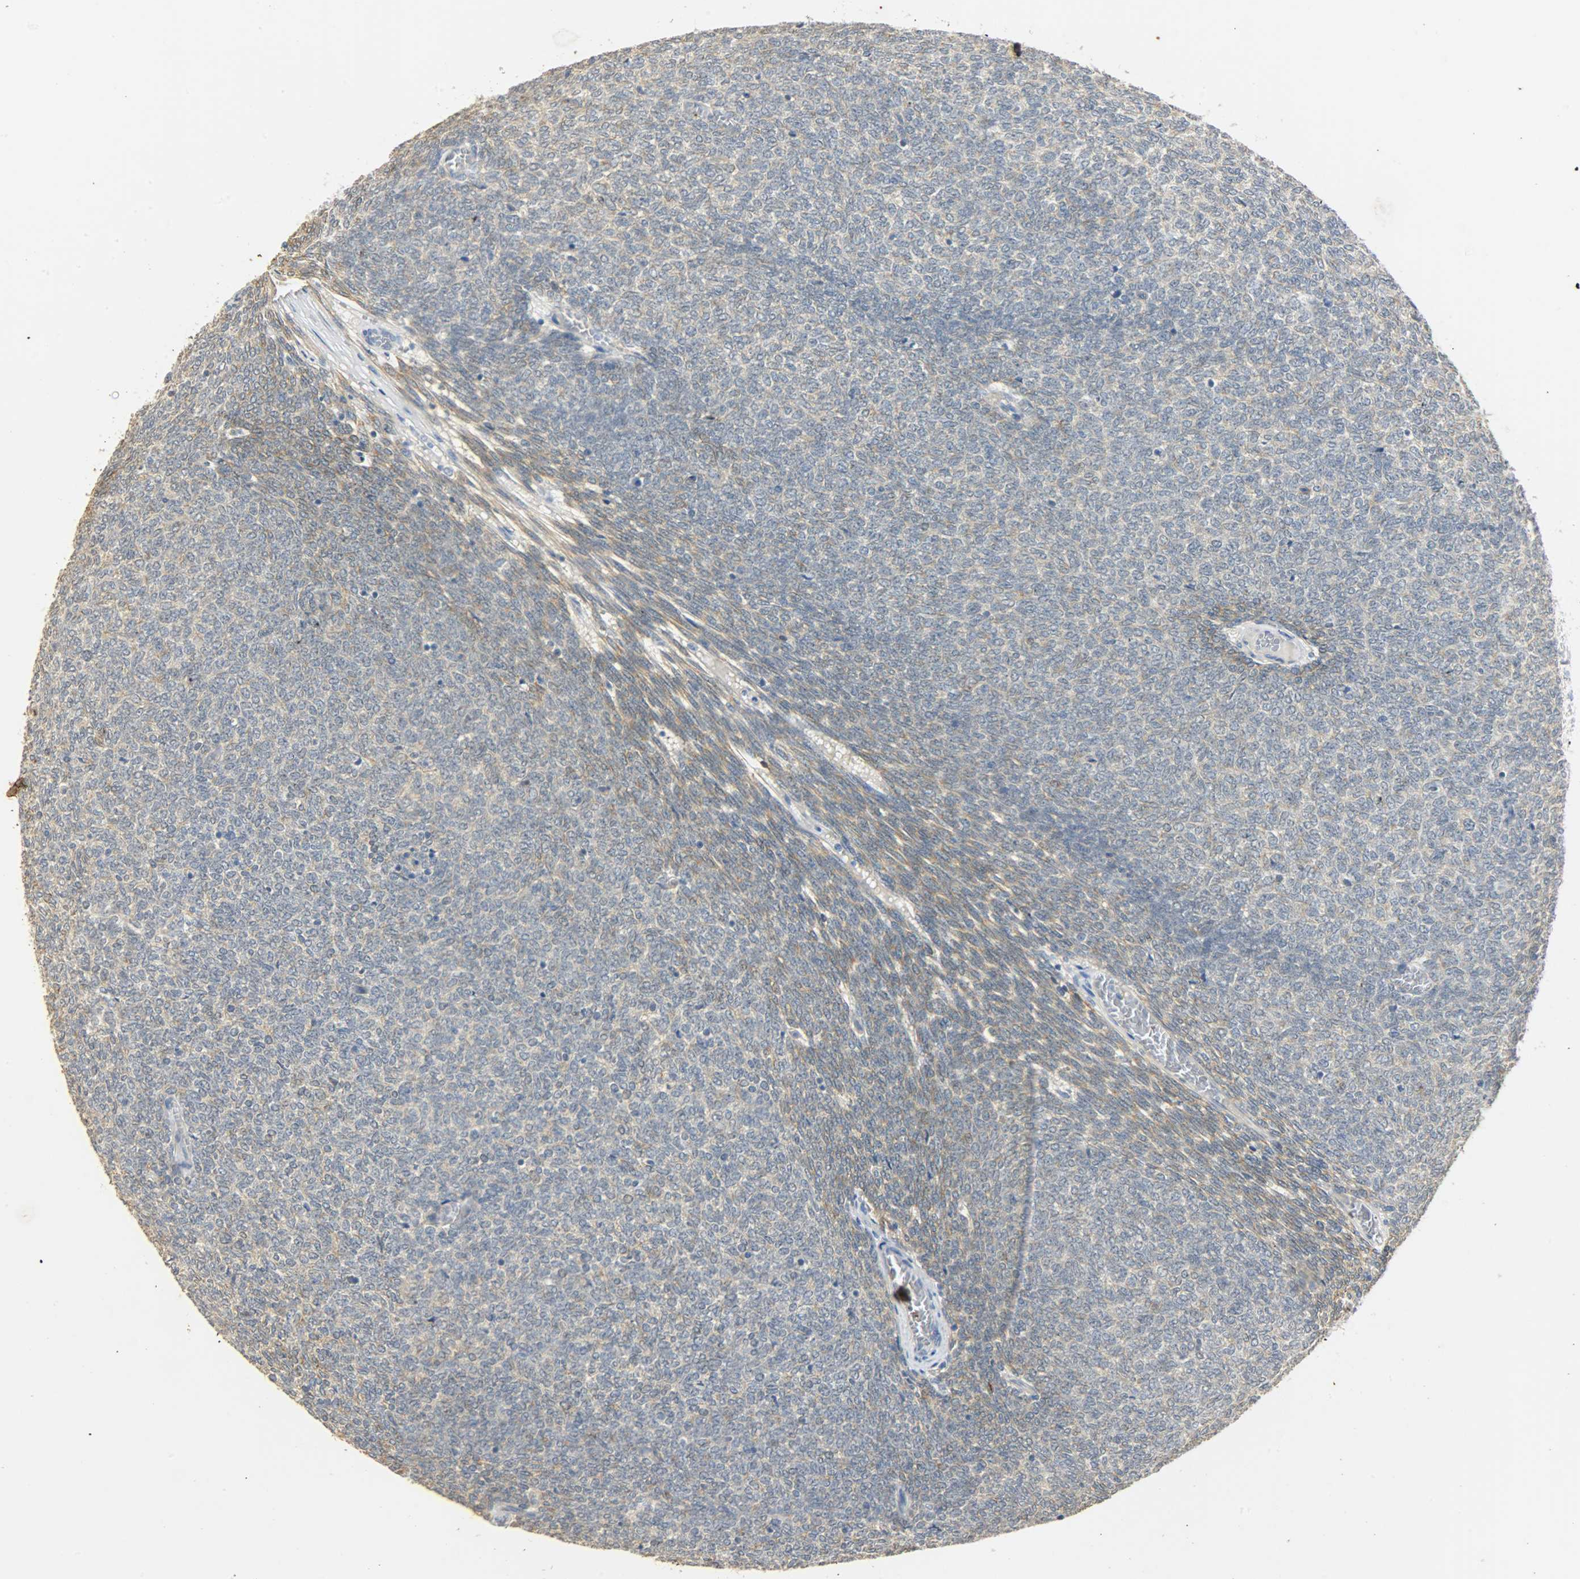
{"staining": {"intensity": "moderate", "quantity": "25%-75%", "location": "cytoplasmic/membranous,nuclear"}, "tissue": "renal cancer", "cell_type": "Tumor cells", "image_type": "cancer", "snomed": [{"axis": "morphology", "description": "Neoplasm, malignant, NOS"}, {"axis": "topography", "description": "Kidney"}], "caption": "Immunohistochemistry histopathology image of neoplastic tissue: neoplasm (malignant) (renal) stained using IHC demonstrates medium levels of moderate protein expression localized specifically in the cytoplasmic/membranous and nuclear of tumor cells, appearing as a cytoplasmic/membranous and nuclear brown color.", "gene": "USP13", "patient": {"sex": "male", "age": 28}}